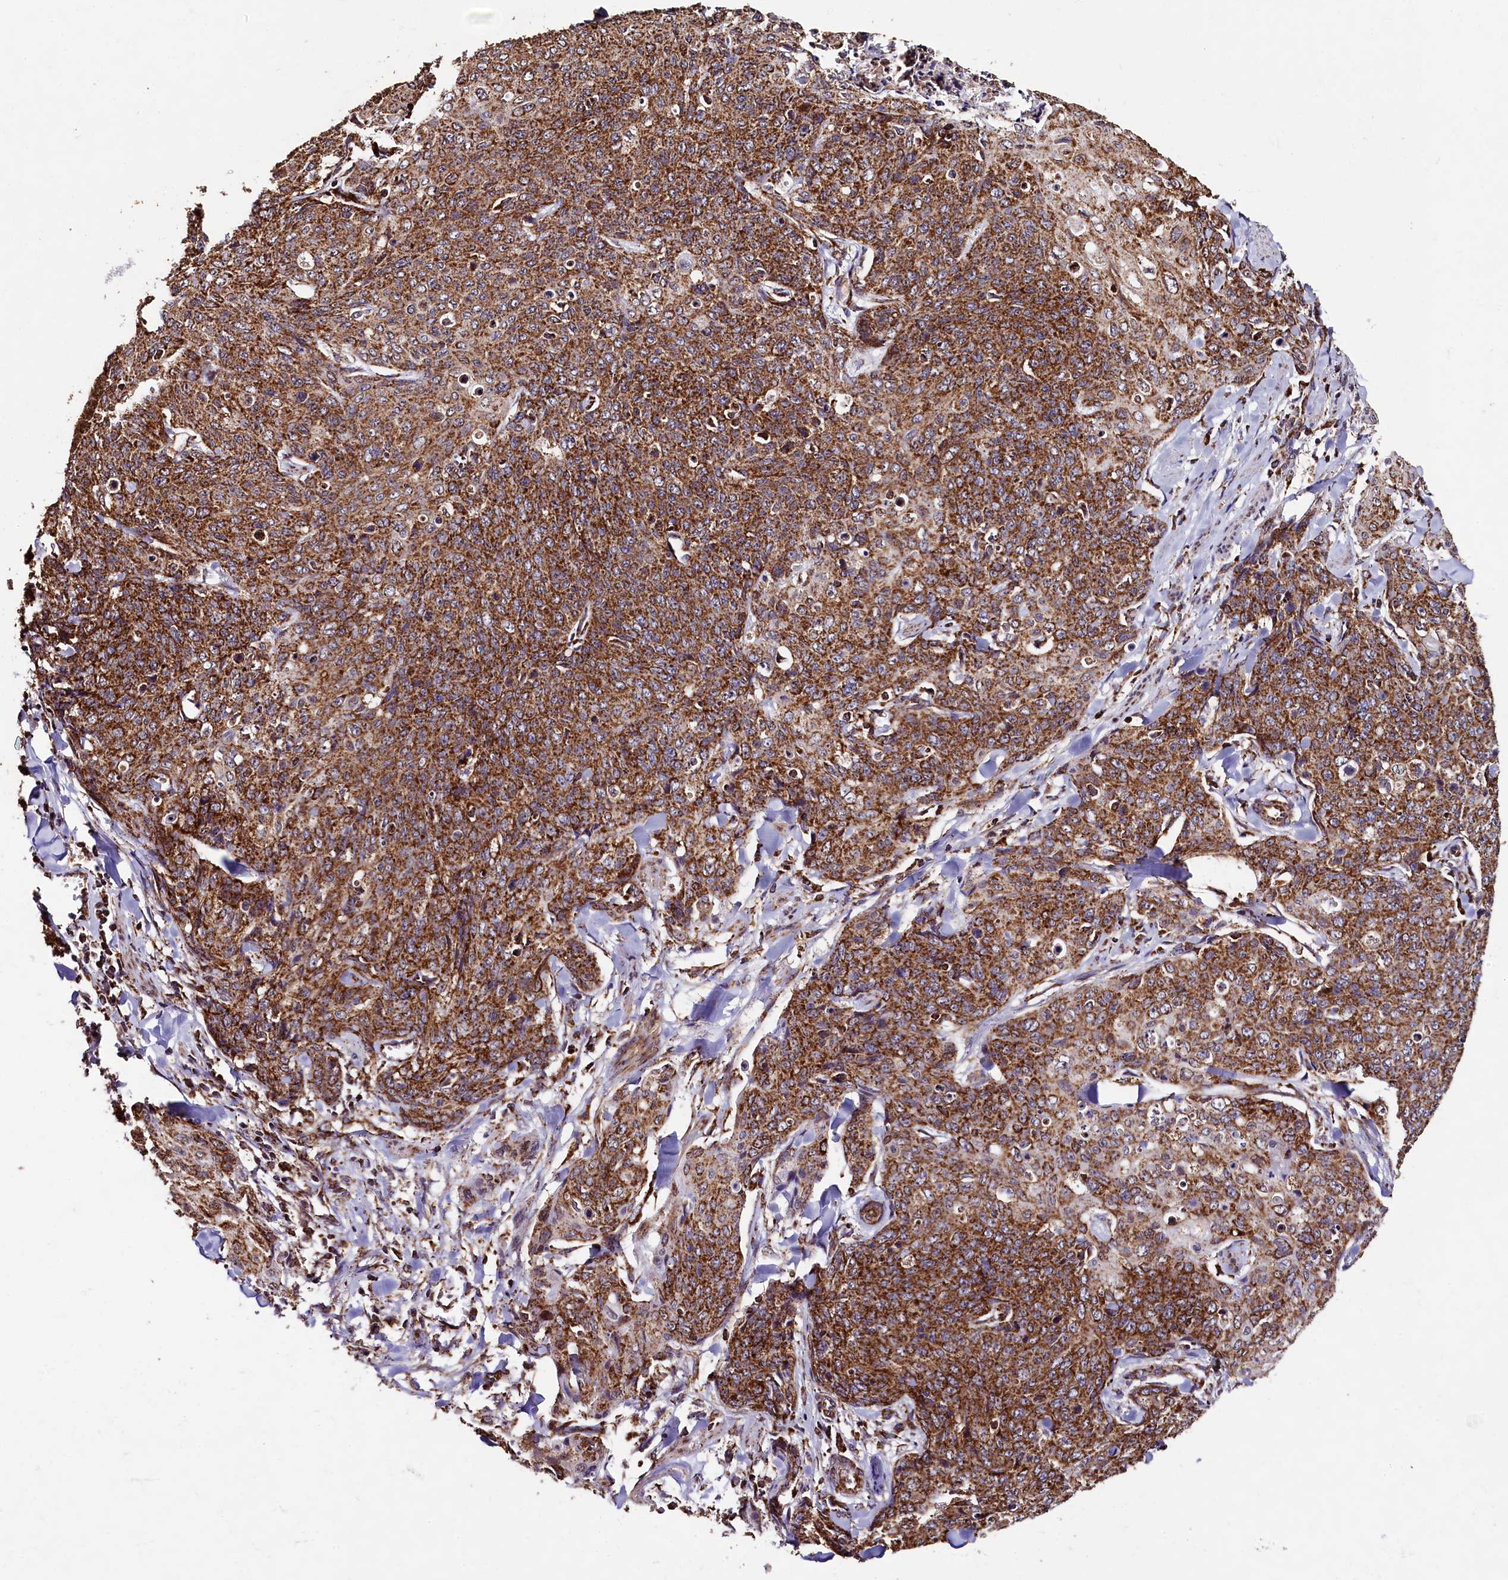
{"staining": {"intensity": "strong", "quantity": ">75%", "location": "cytoplasmic/membranous"}, "tissue": "skin cancer", "cell_type": "Tumor cells", "image_type": "cancer", "snomed": [{"axis": "morphology", "description": "Squamous cell carcinoma, NOS"}, {"axis": "topography", "description": "Skin"}, {"axis": "topography", "description": "Vulva"}], "caption": "Brown immunohistochemical staining in skin cancer (squamous cell carcinoma) displays strong cytoplasmic/membranous expression in about >75% of tumor cells.", "gene": "KLC2", "patient": {"sex": "female", "age": 85}}